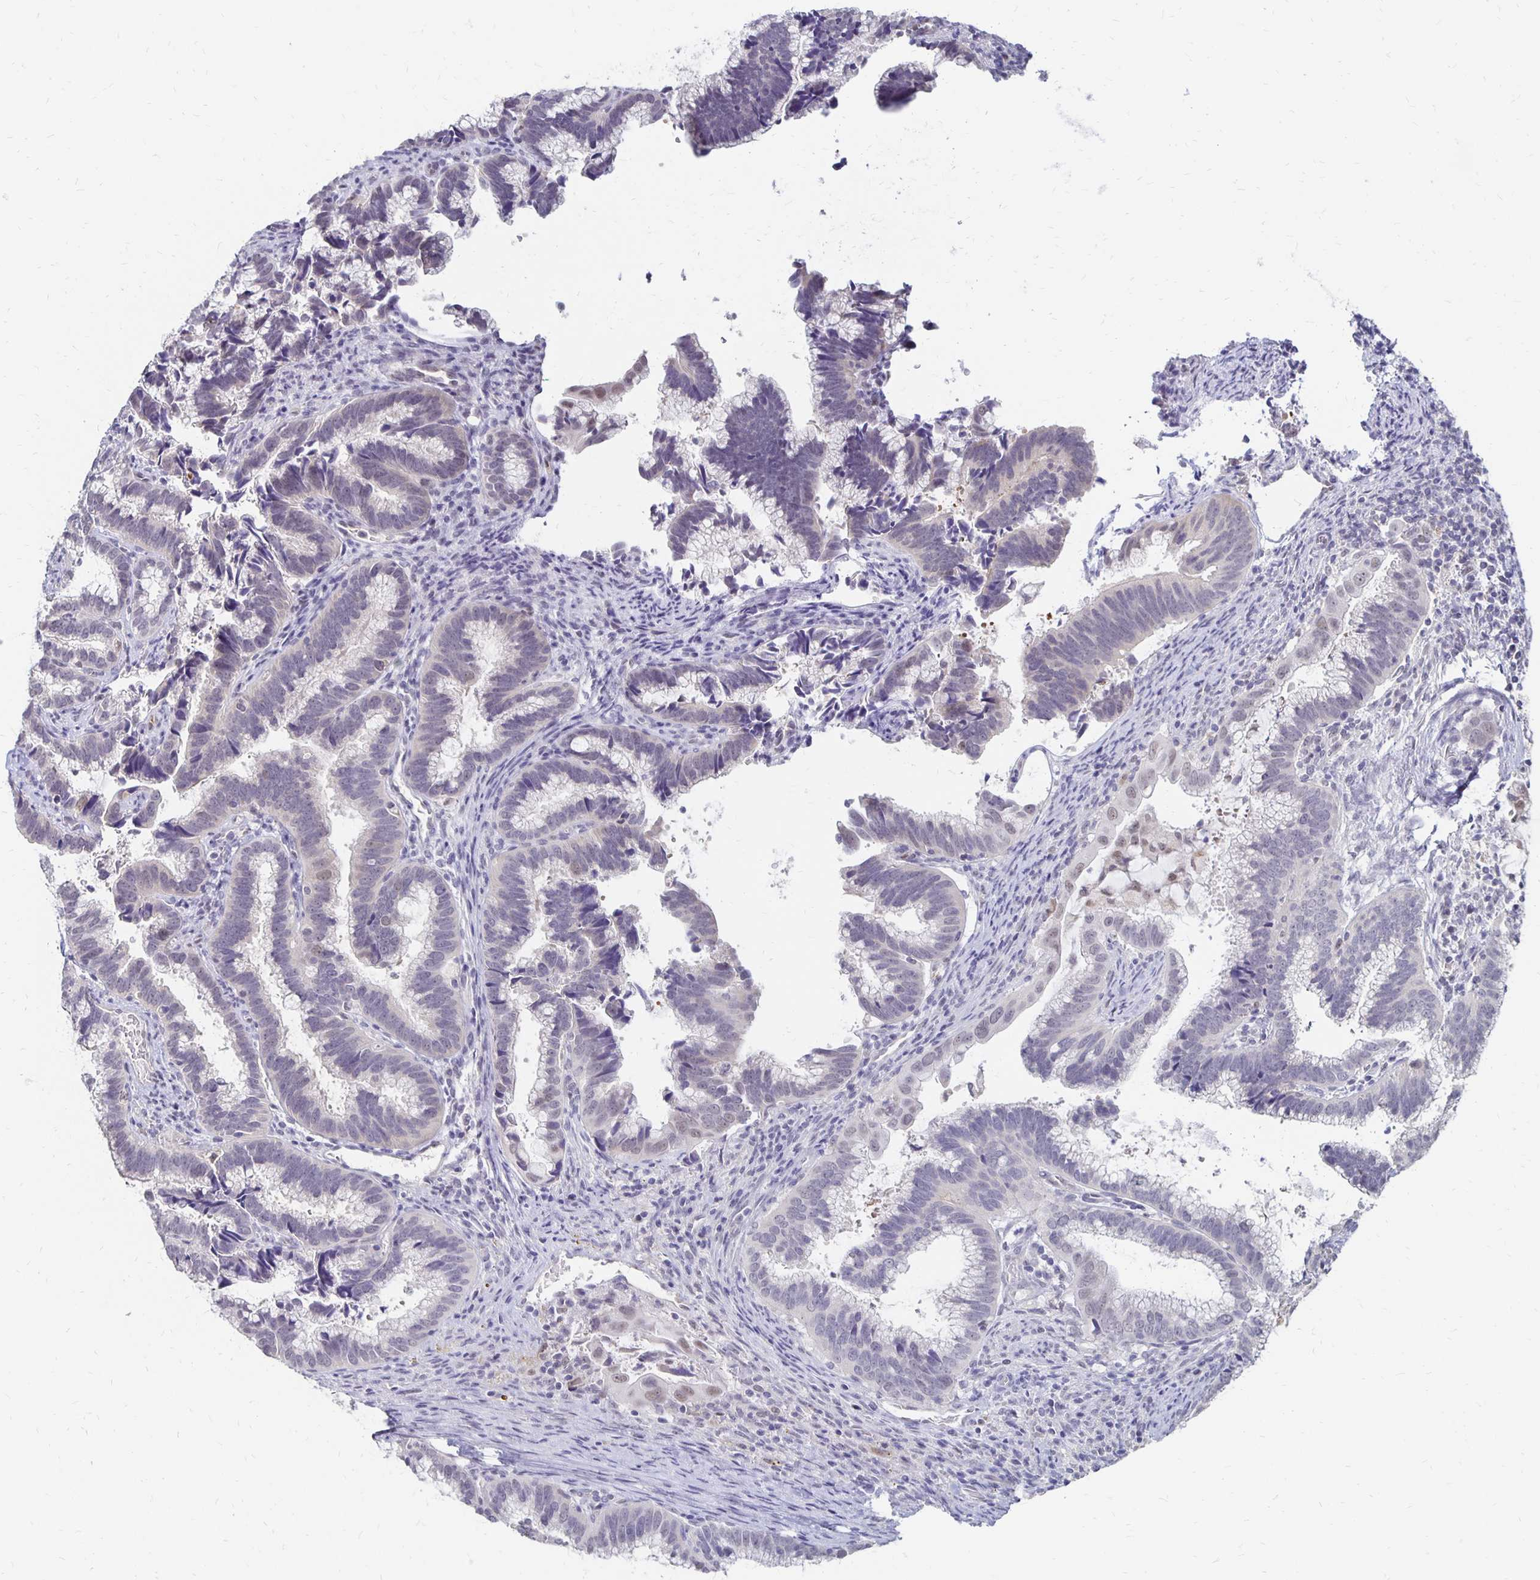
{"staining": {"intensity": "negative", "quantity": "none", "location": "none"}, "tissue": "cervical cancer", "cell_type": "Tumor cells", "image_type": "cancer", "snomed": [{"axis": "morphology", "description": "Adenocarcinoma, NOS"}, {"axis": "topography", "description": "Cervix"}], "caption": "DAB immunohistochemical staining of cervical cancer (adenocarcinoma) reveals no significant expression in tumor cells.", "gene": "ATOSB", "patient": {"sex": "female", "age": 61}}